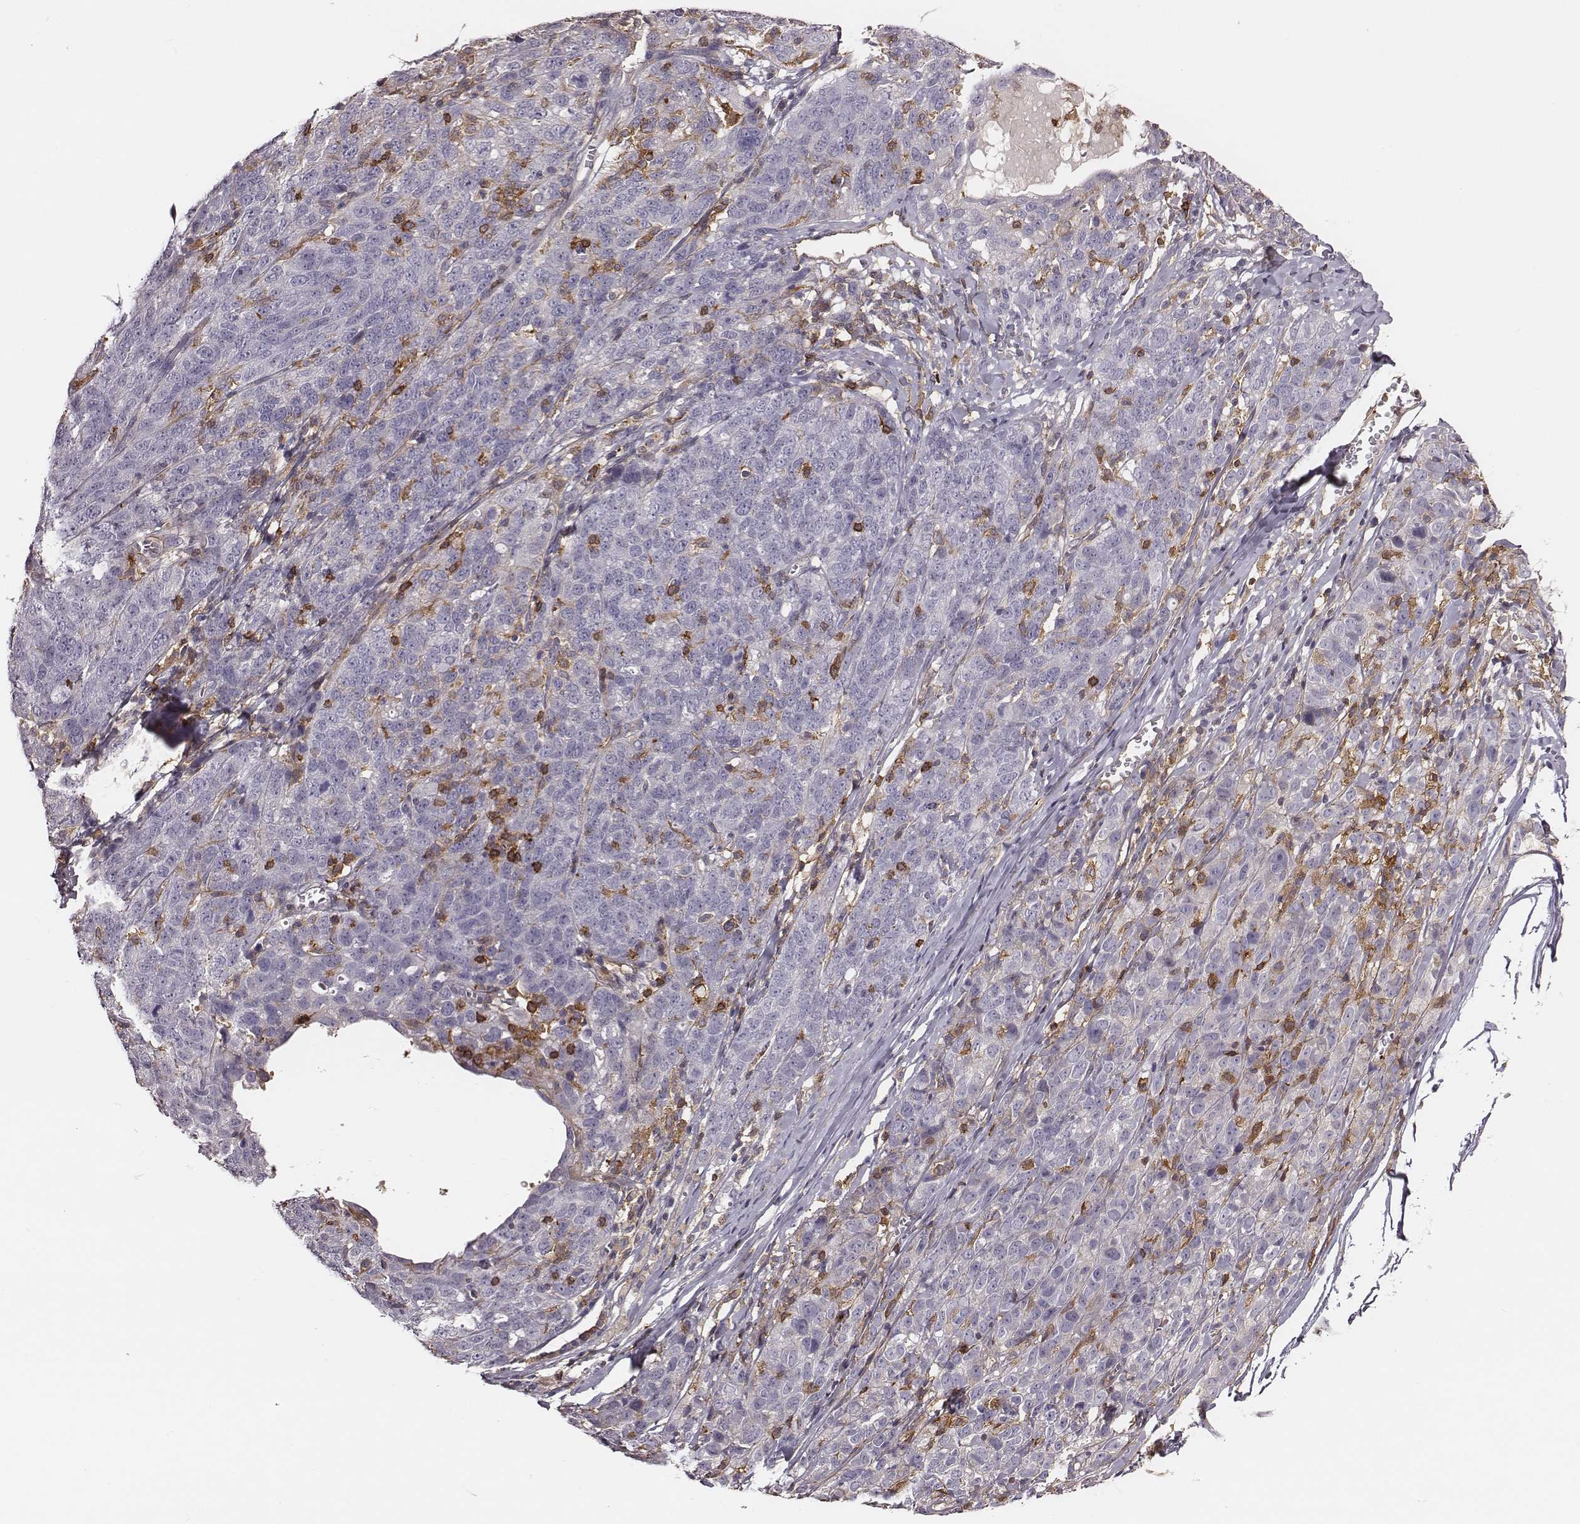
{"staining": {"intensity": "negative", "quantity": "none", "location": "none"}, "tissue": "ovarian cancer", "cell_type": "Tumor cells", "image_type": "cancer", "snomed": [{"axis": "morphology", "description": "Cystadenocarcinoma, serous, NOS"}, {"axis": "topography", "description": "Ovary"}], "caption": "The immunohistochemistry photomicrograph has no significant expression in tumor cells of ovarian cancer (serous cystadenocarcinoma) tissue.", "gene": "ZYX", "patient": {"sex": "female", "age": 71}}